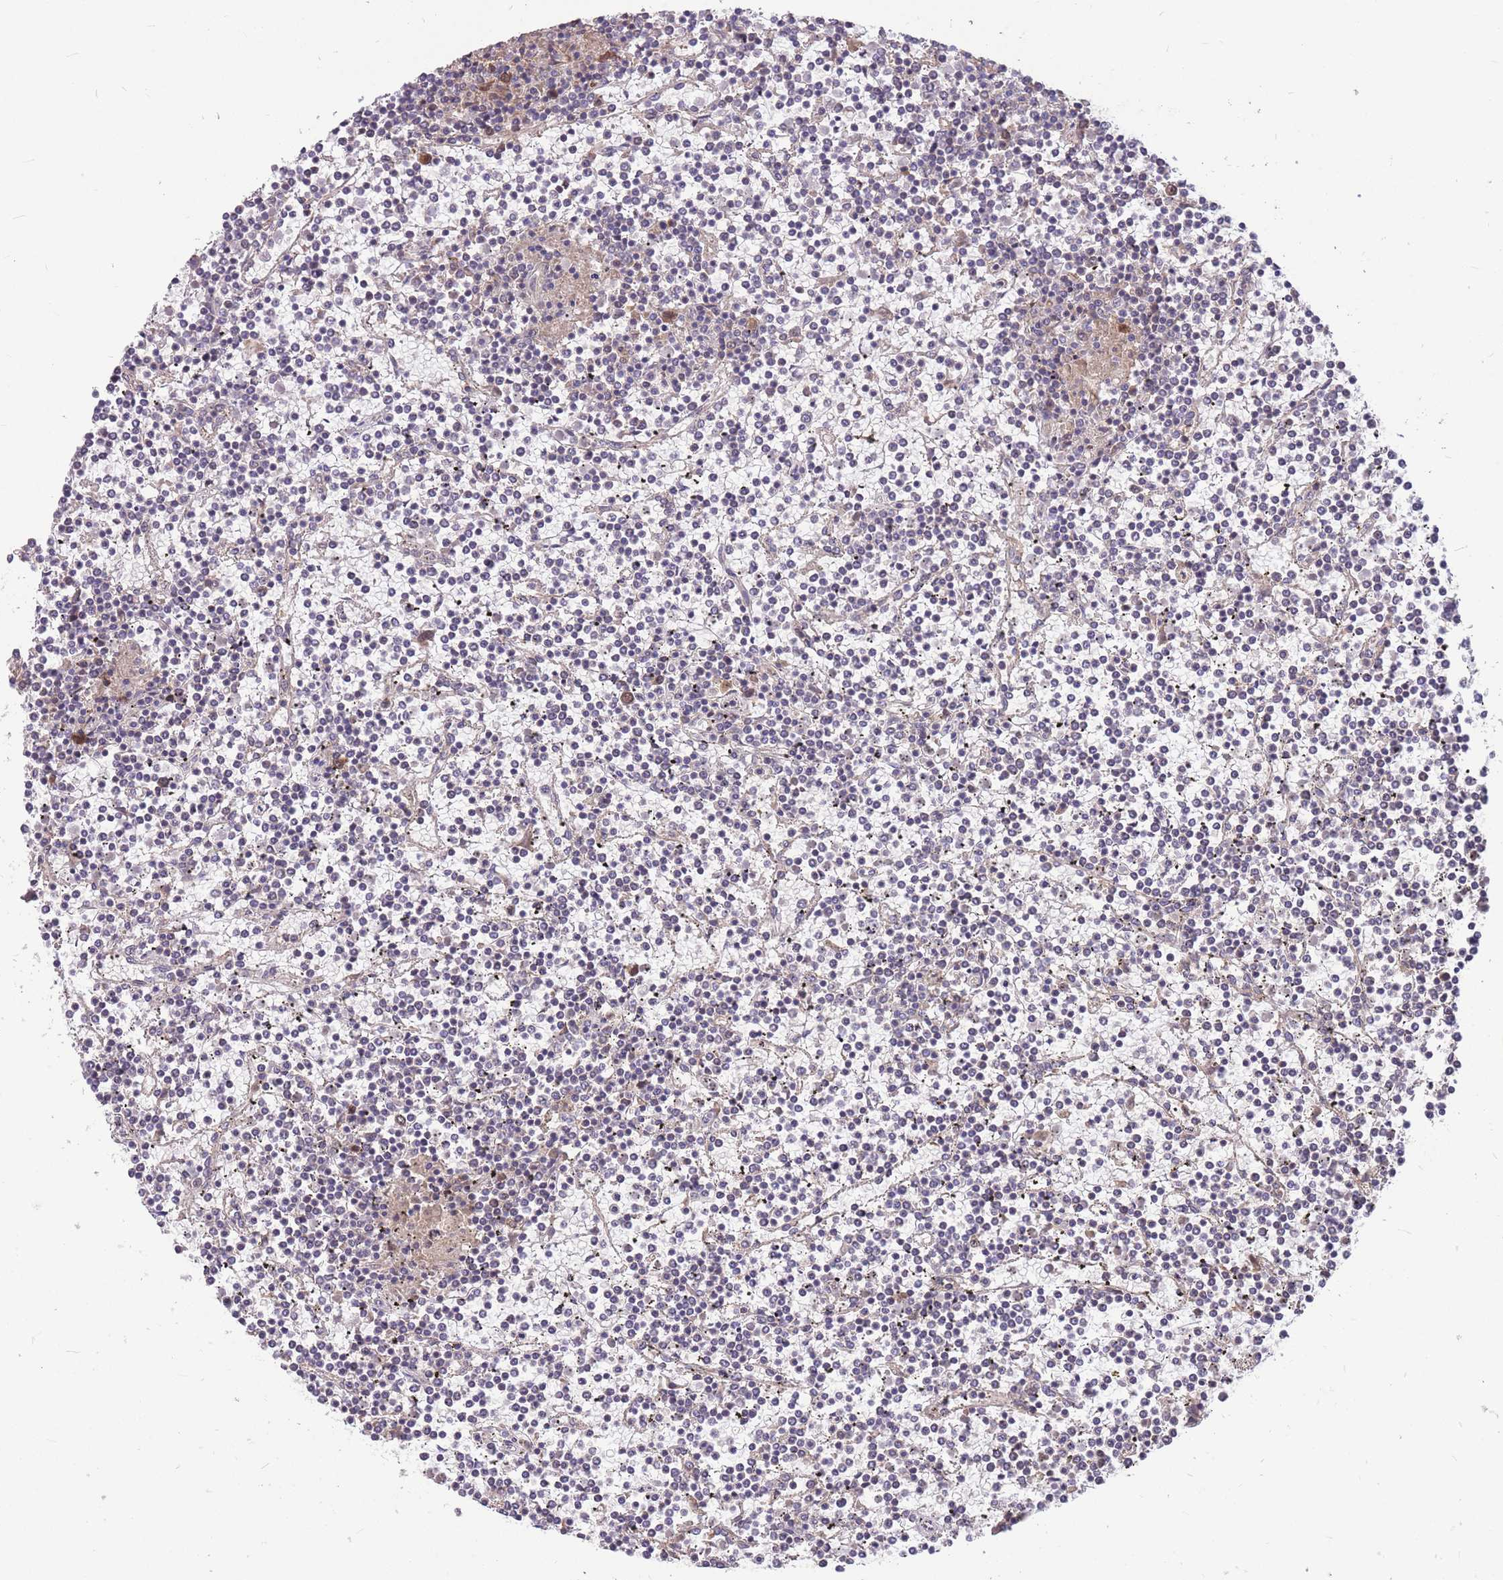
{"staining": {"intensity": "negative", "quantity": "none", "location": "none"}, "tissue": "lymphoma", "cell_type": "Tumor cells", "image_type": "cancer", "snomed": [{"axis": "morphology", "description": "Malignant lymphoma, non-Hodgkin's type, Low grade"}, {"axis": "topography", "description": "Spleen"}], "caption": "DAB (3,3'-diaminobenzidine) immunohistochemical staining of low-grade malignant lymphoma, non-Hodgkin's type exhibits no significant expression in tumor cells.", "gene": "GMNN", "patient": {"sex": "female", "age": 19}}